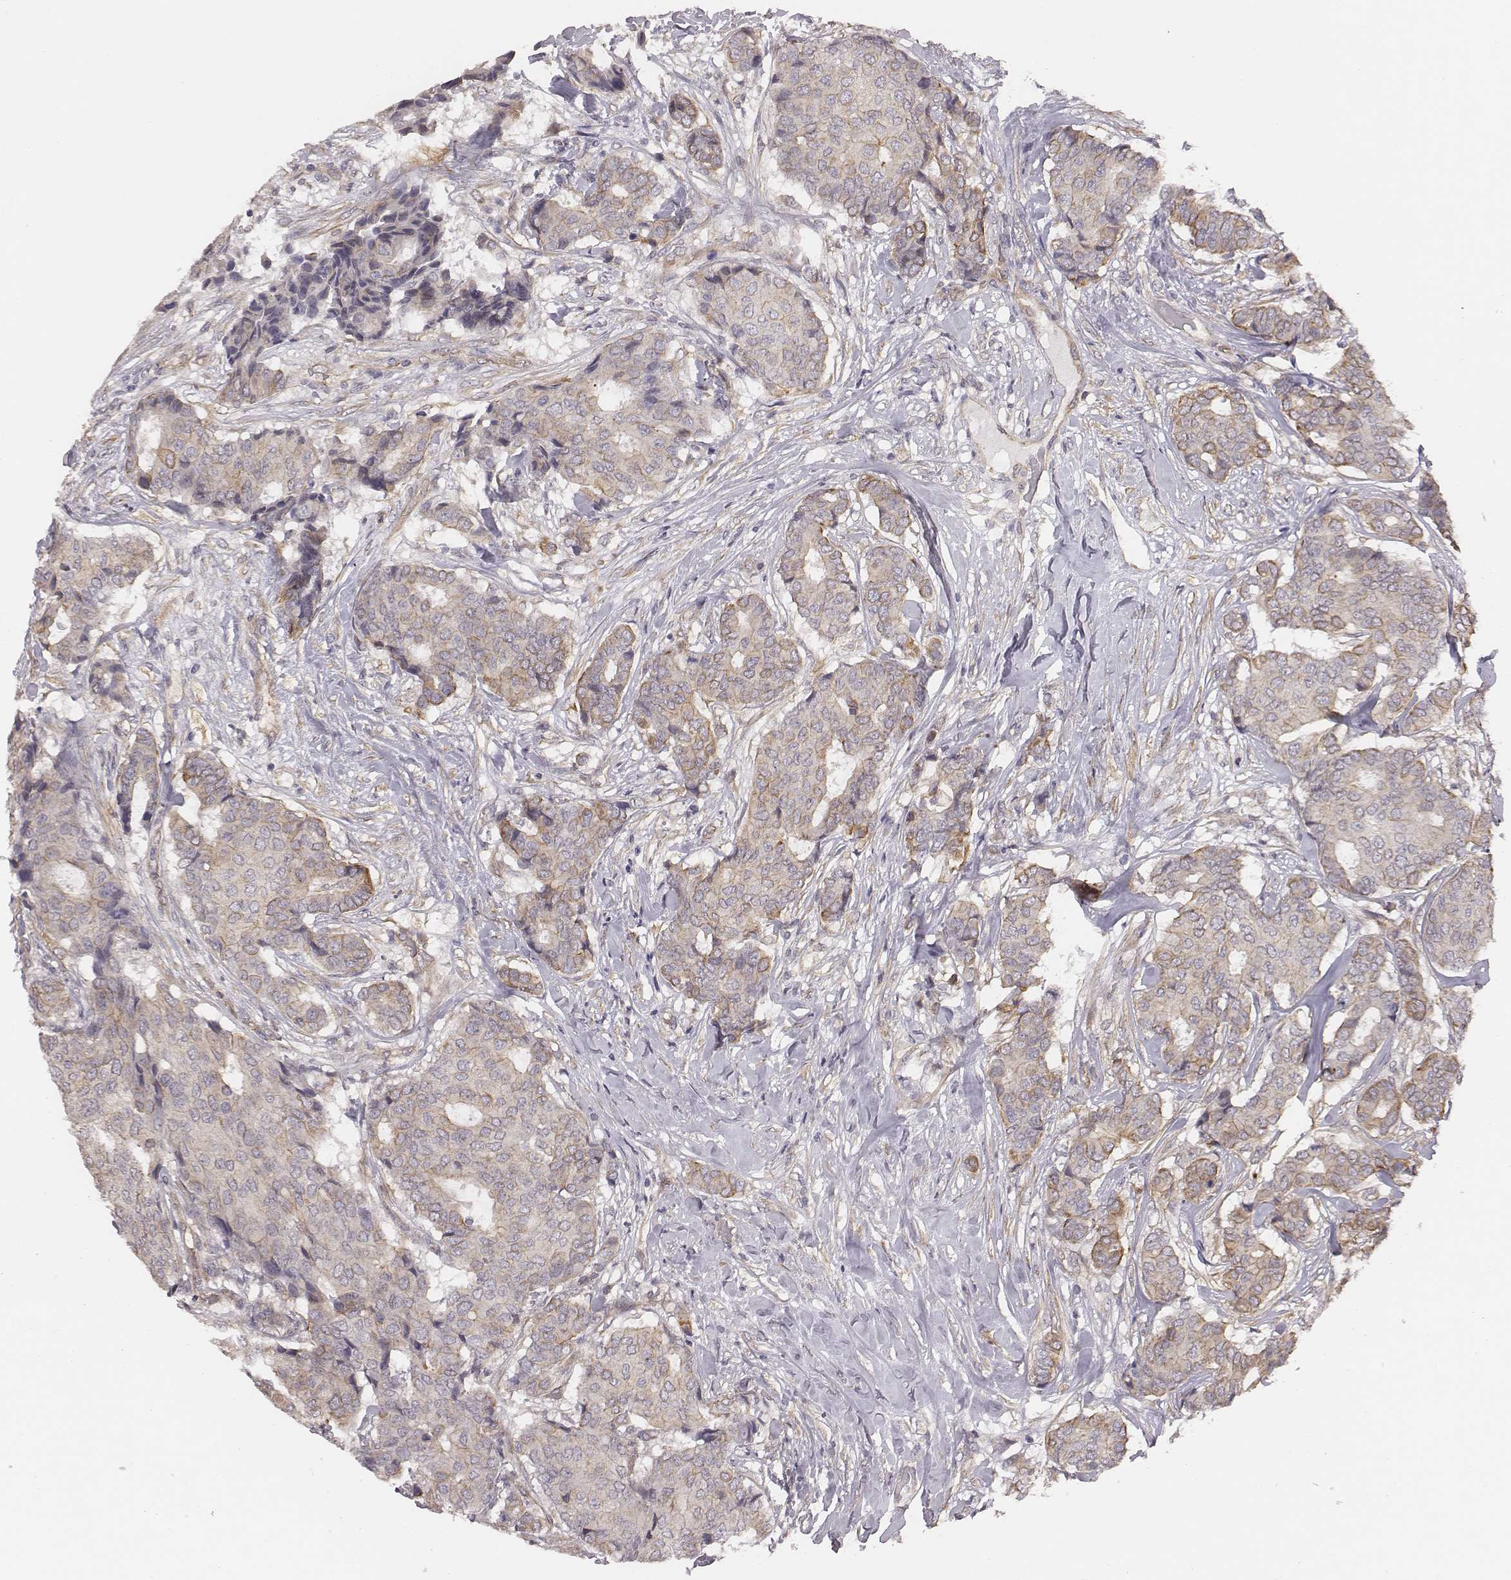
{"staining": {"intensity": "weak", "quantity": "25%-75%", "location": "cytoplasmic/membranous"}, "tissue": "breast cancer", "cell_type": "Tumor cells", "image_type": "cancer", "snomed": [{"axis": "morphology", "description": "Duct carcinoma"}, {"axis": "topography", "description": "Breast"}], "caption": "Human breast cancer (invasive ductal carcinoma) stained with a brown dye reveals weak cytoplasmic/membranous positive staining in approximately 25%-75% of tumor cells.", "gene": "SCARF1", "patient": {"sex": "female", "age": 75}}